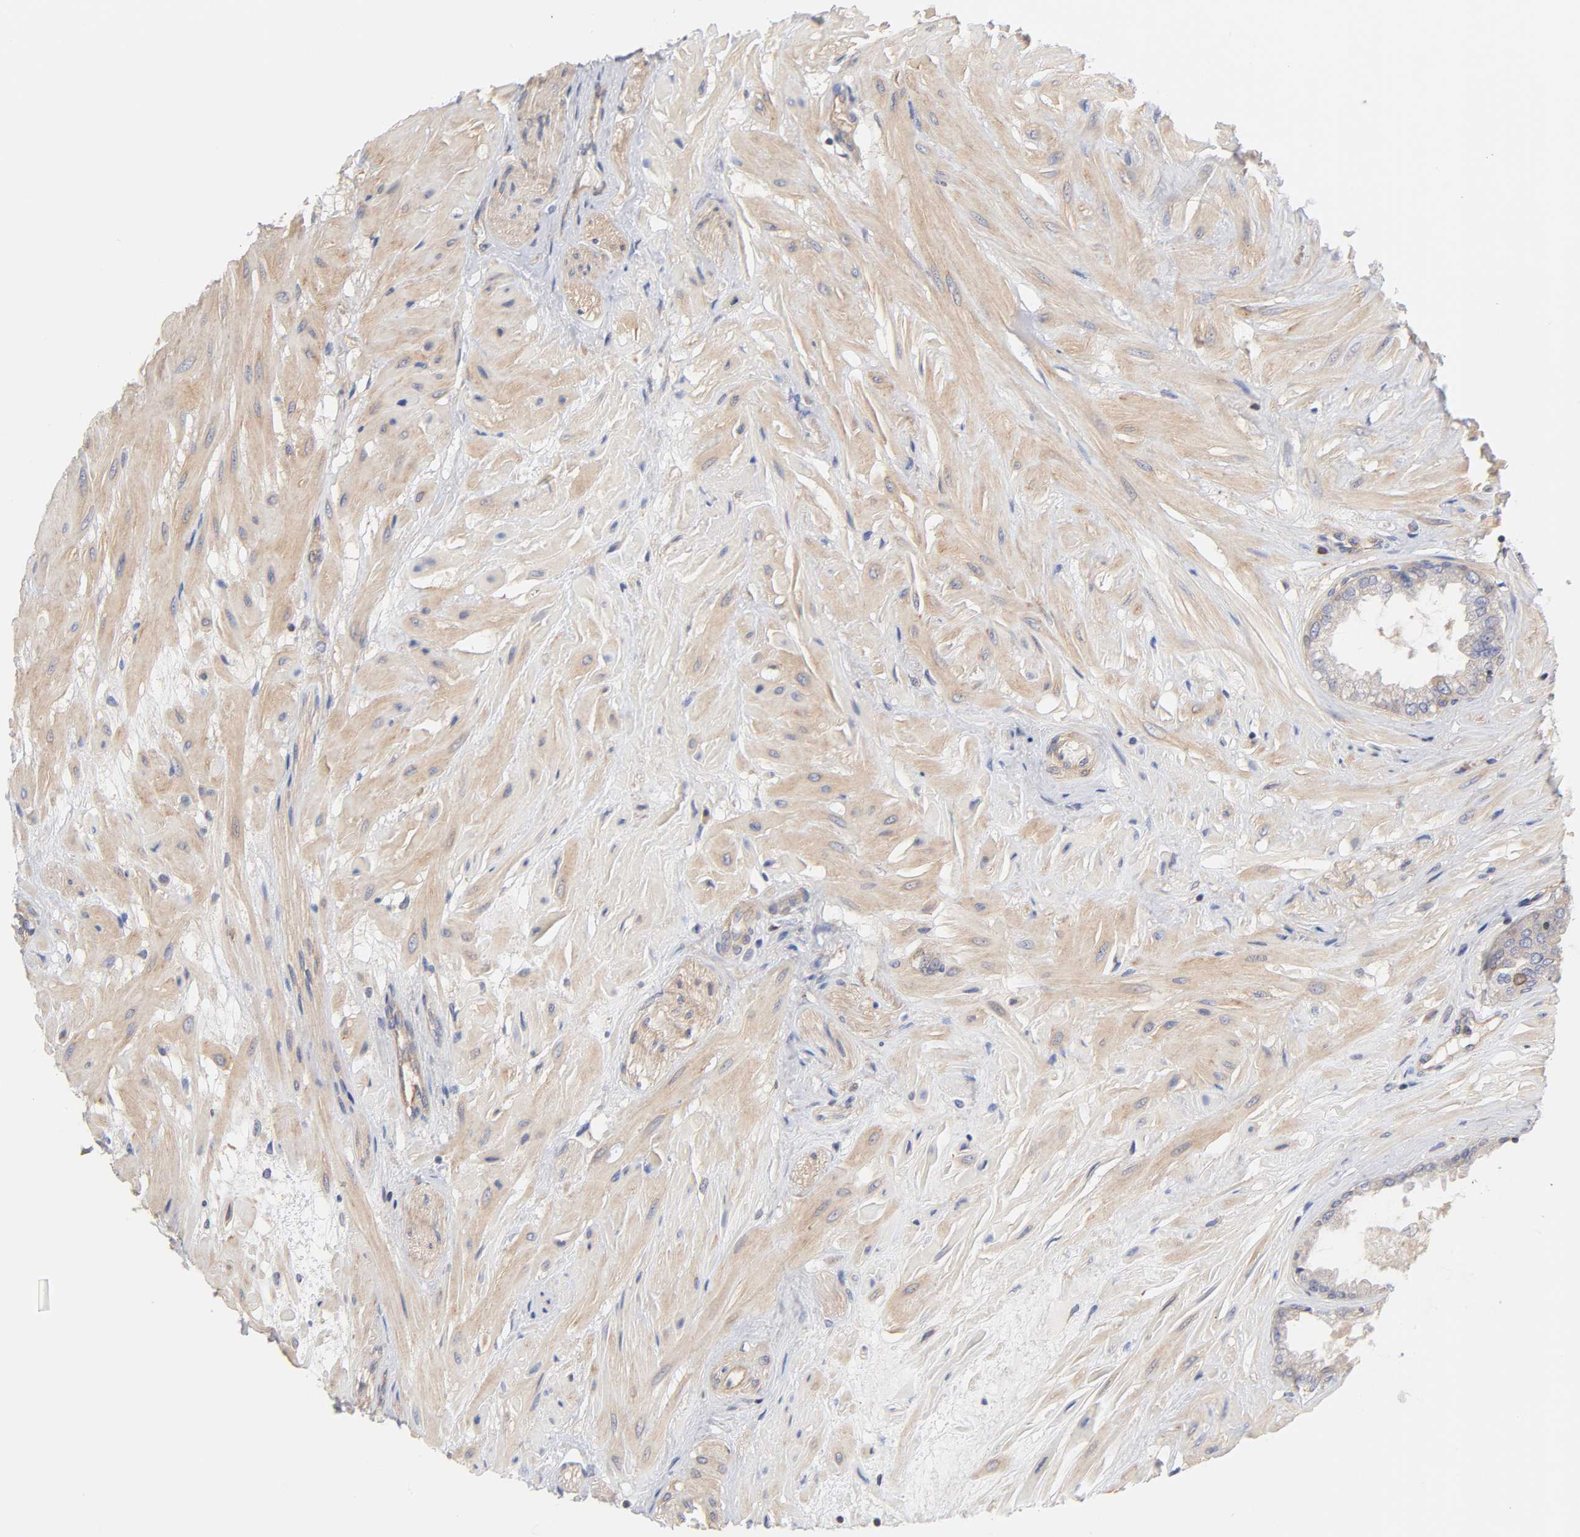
{"staining": {"intensity": "weak", "quantity": ">75%", "location": "cytoplasmic/membranous"}, "tissue": "seminal vesicle", "cell_type": "Glandular cells", "image_type": "normal", "snomed": [{"axis": "morphology", "description": "Normal tissue, NOS"}, {"axis": "topography", "description": "Seminal veicle"}], "caption": "Weak cytoplasmic/membranous expression is appreciated in about >75% of glandular cells in unremarkable seminal vesicle.", "gene": "STRN3", "patient": {"sex": "male", "age": 46}}